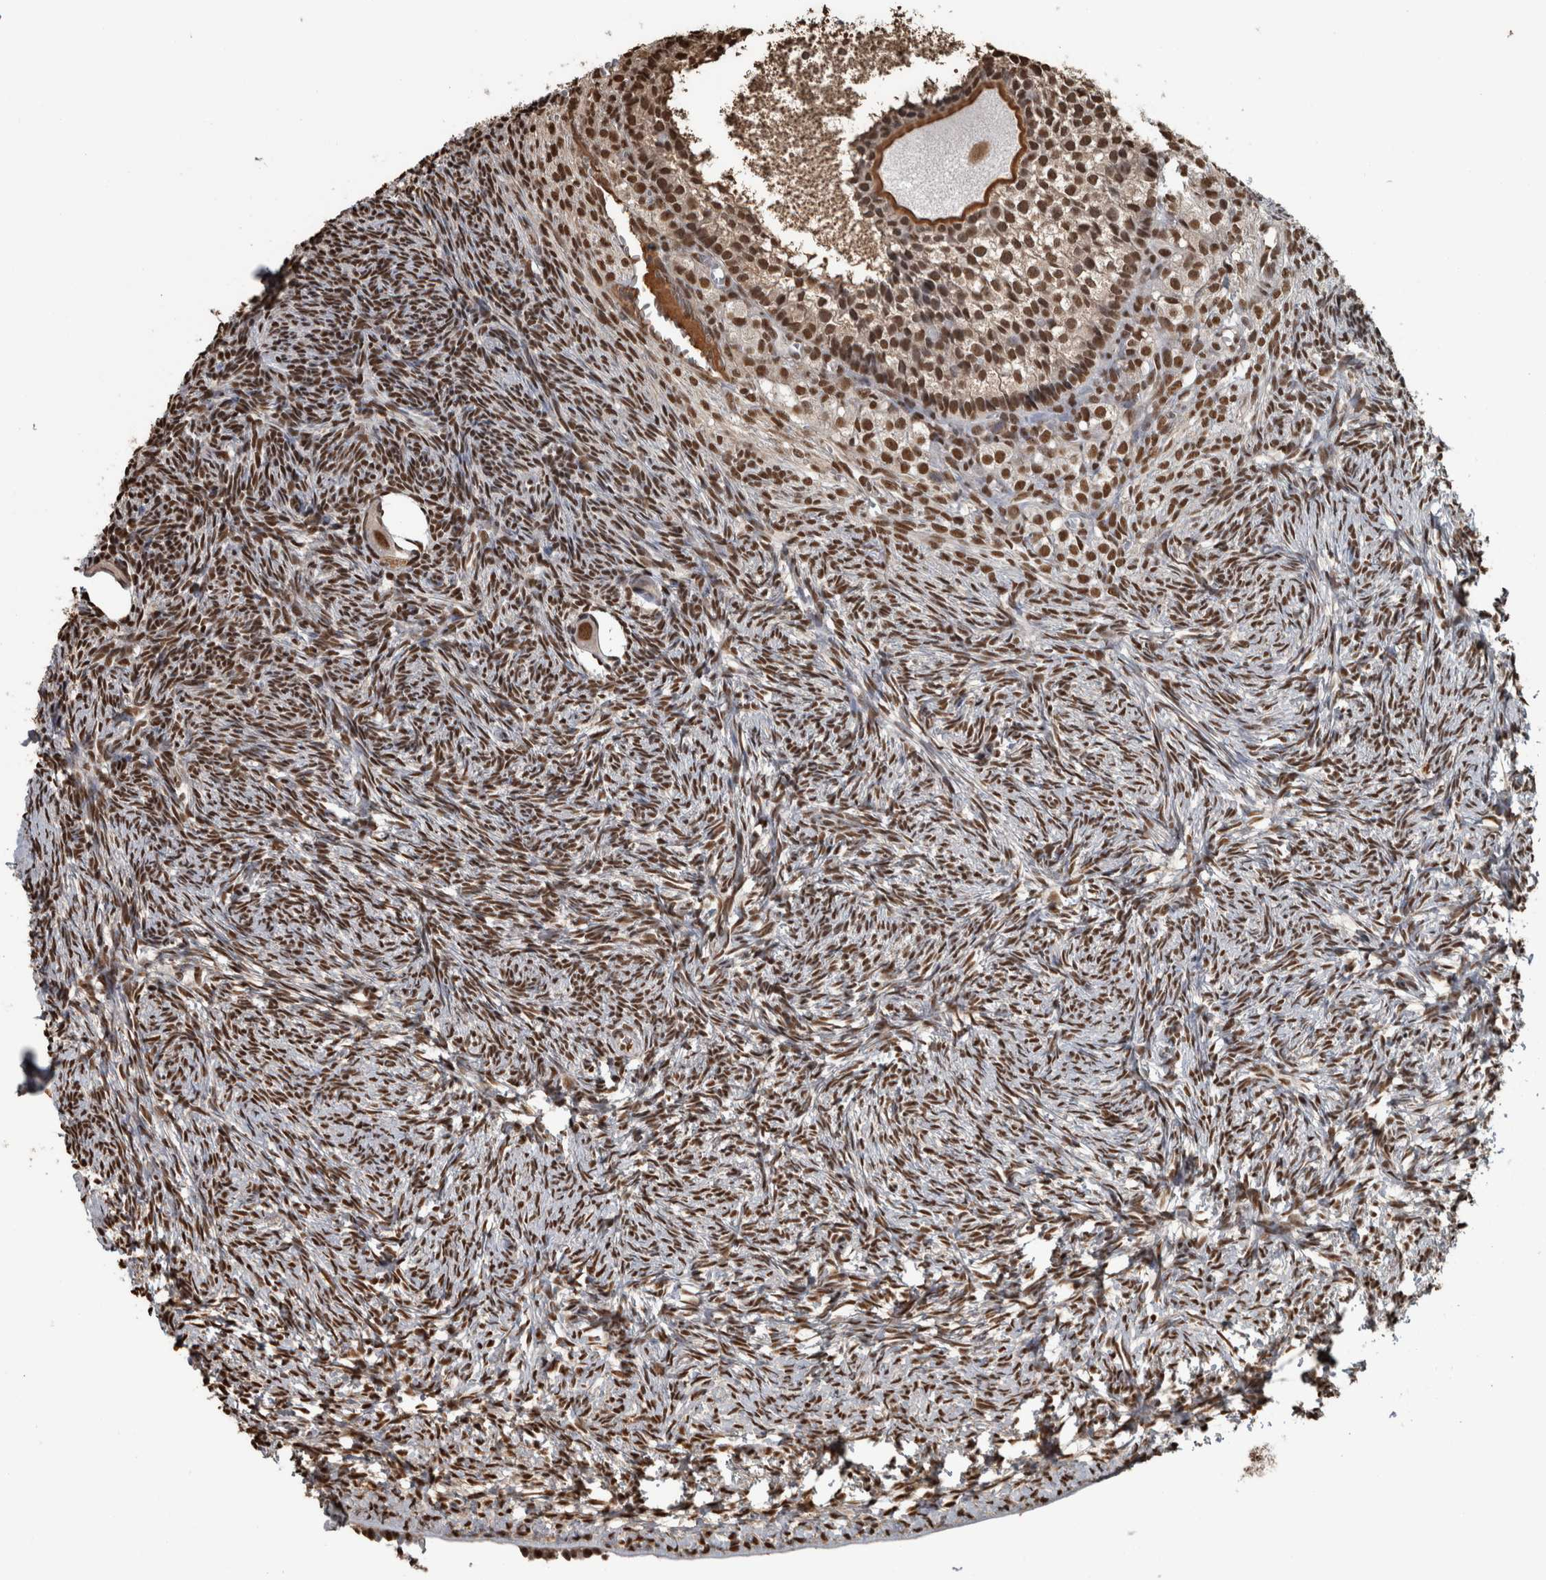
{"staining": {"intensity": "strong", "quantity": ">75%", "location": "nuclear"}, "tissue": "ovary", "cell_type": "Follicle cells", "image_type": "normal", "snomed": [{"axis": "morphology", "description": "Normal tissue, NOS"}, {"axis": "topography", "description": "Ovary"}], "caption": "Ovary stained for a protein displays strong nuclear positivity in follicle cells. (DAB IHC with brightfield microscopy, high magnification).", "gene": "TGS1", "patient": {"sex": "female", "age": 34}}